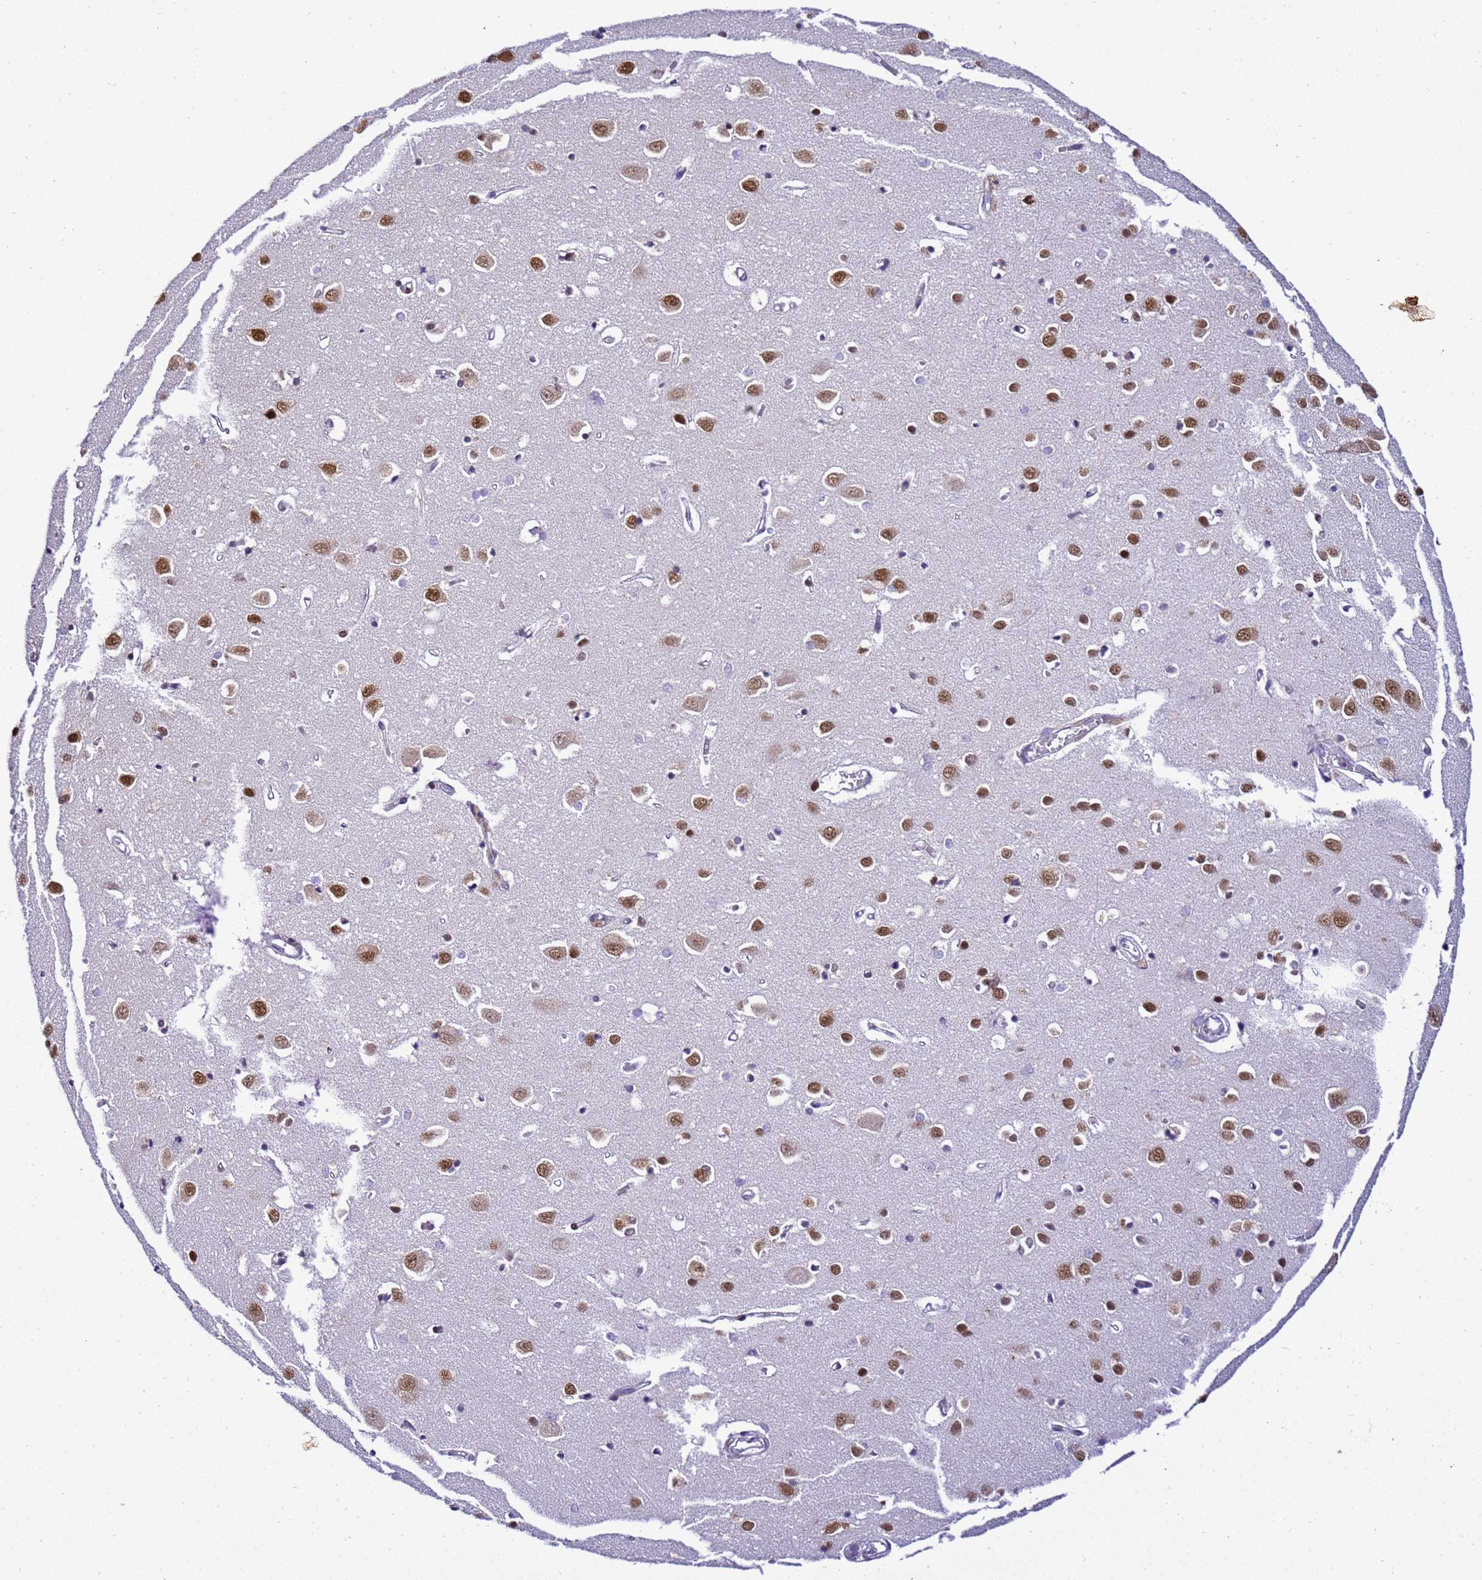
{"staining": {"intensity": "negative", "quantity": "none", "location": "none"}, "tissue": "cerebral cortex", "cell_type": "Endothelial cells", "image_type": "normal", "snomed": [{"axis": "morphology", "description": "Normal tissue, NOS"}, {"axis": "topography", "description": "Cerebral cortex"}], "caption": "Protein analysis of benign cerebral cortex exhibits no significant expression in endothelial cells. (DAB immunohistochemistry with hematoxylin counter stain).", "gene": "SMN1", "patient": {"sex": "female", "age": 64}}